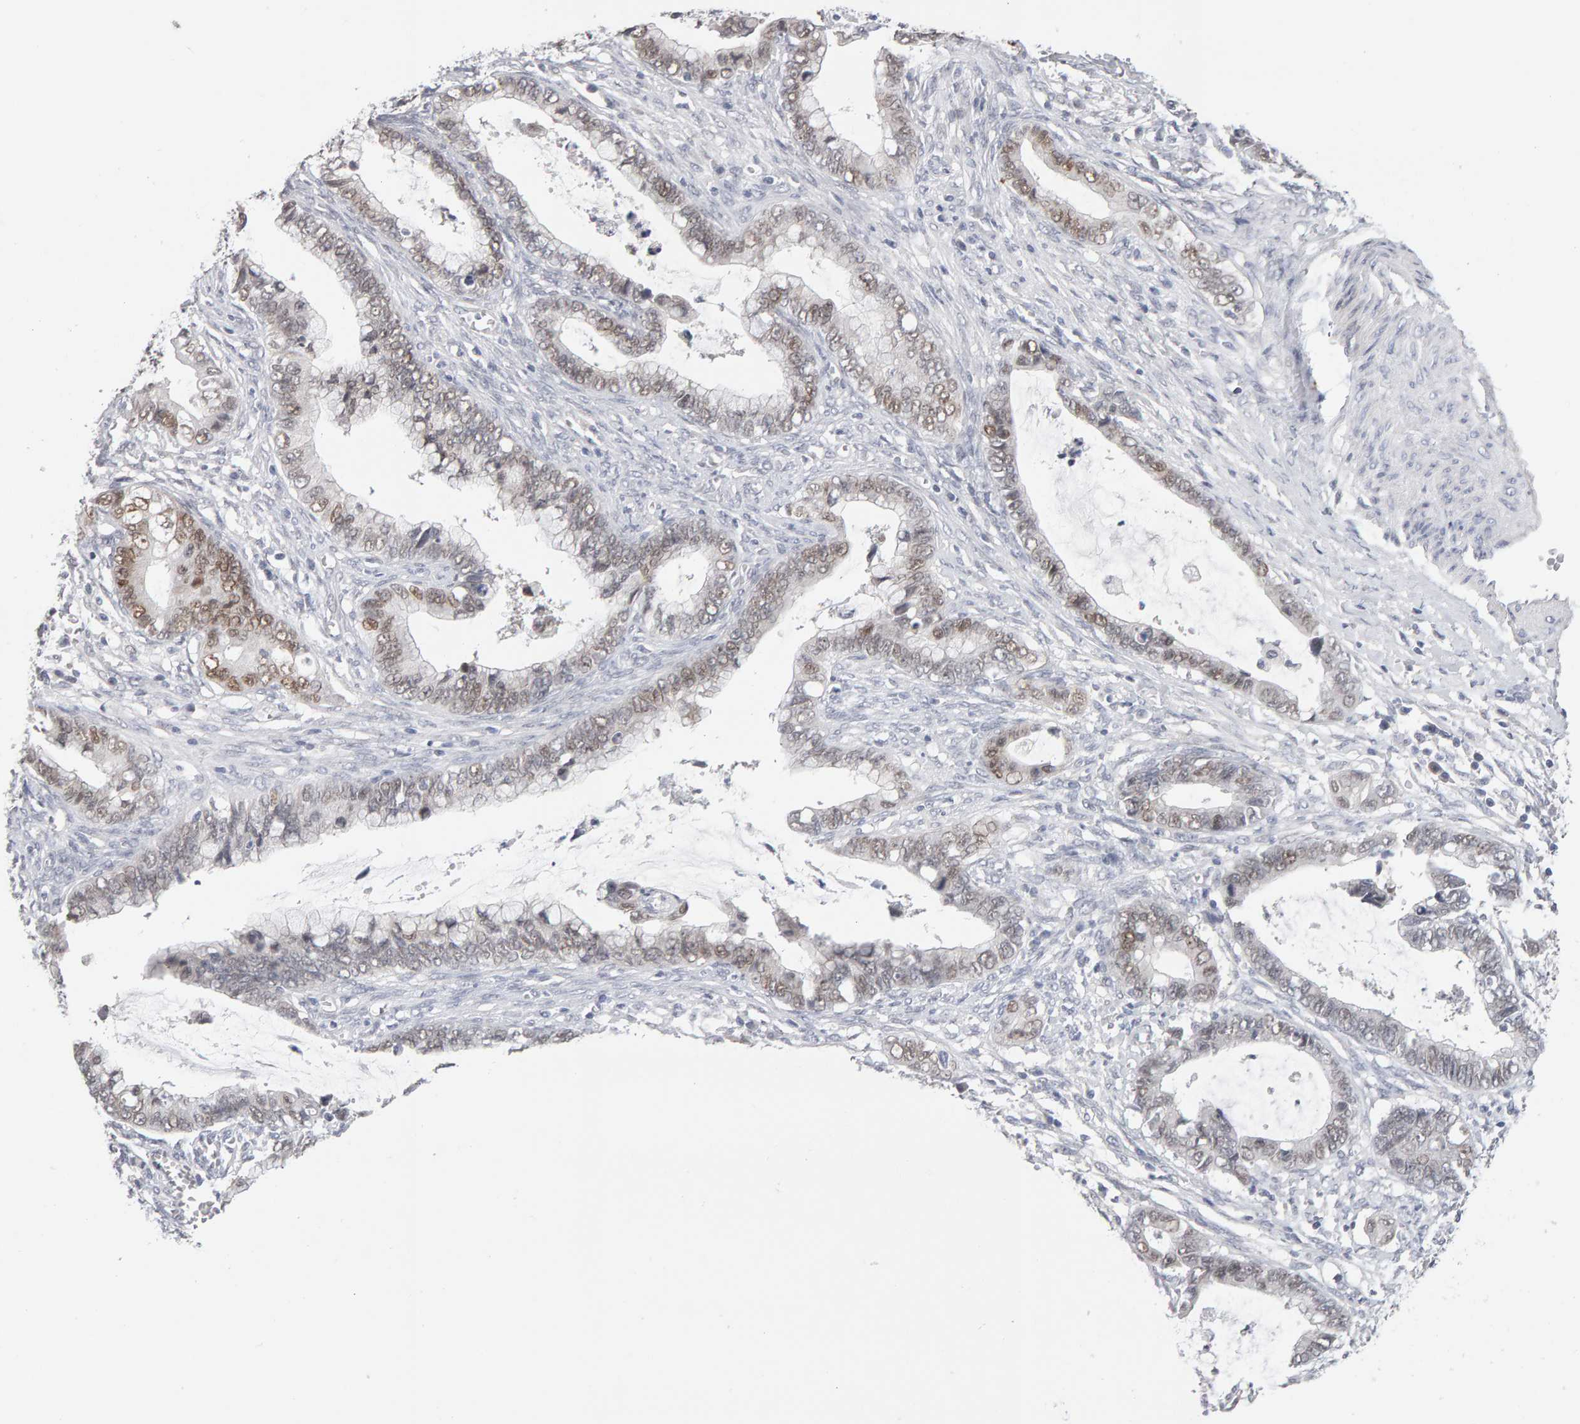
{"staining": {"intensity": "weak", "quantity": ">75%", "location": "nuclear"}, "tissue": "cervical cancer", "cell_type": "Tumor cells", "image_type": "cancer", "snomed": [{"axis": "morphology", "description": "Adenocarcinoma, NOS"}, {"axis": "topography", "description": "Cervix"}], "caption": "The immunohistochemical stain shows weak nuclear expression in tumor cells of cervical cancer (adenocarcinoma) tissue. The staining is performed using DAB (3,3'-diaminobenzidine) brown chromogen to label protein expression. The nuclei are counter-stained blue using hematoxylin.", "gene": "HNF4A", "patient": {"sex": "female", "age": 44}}